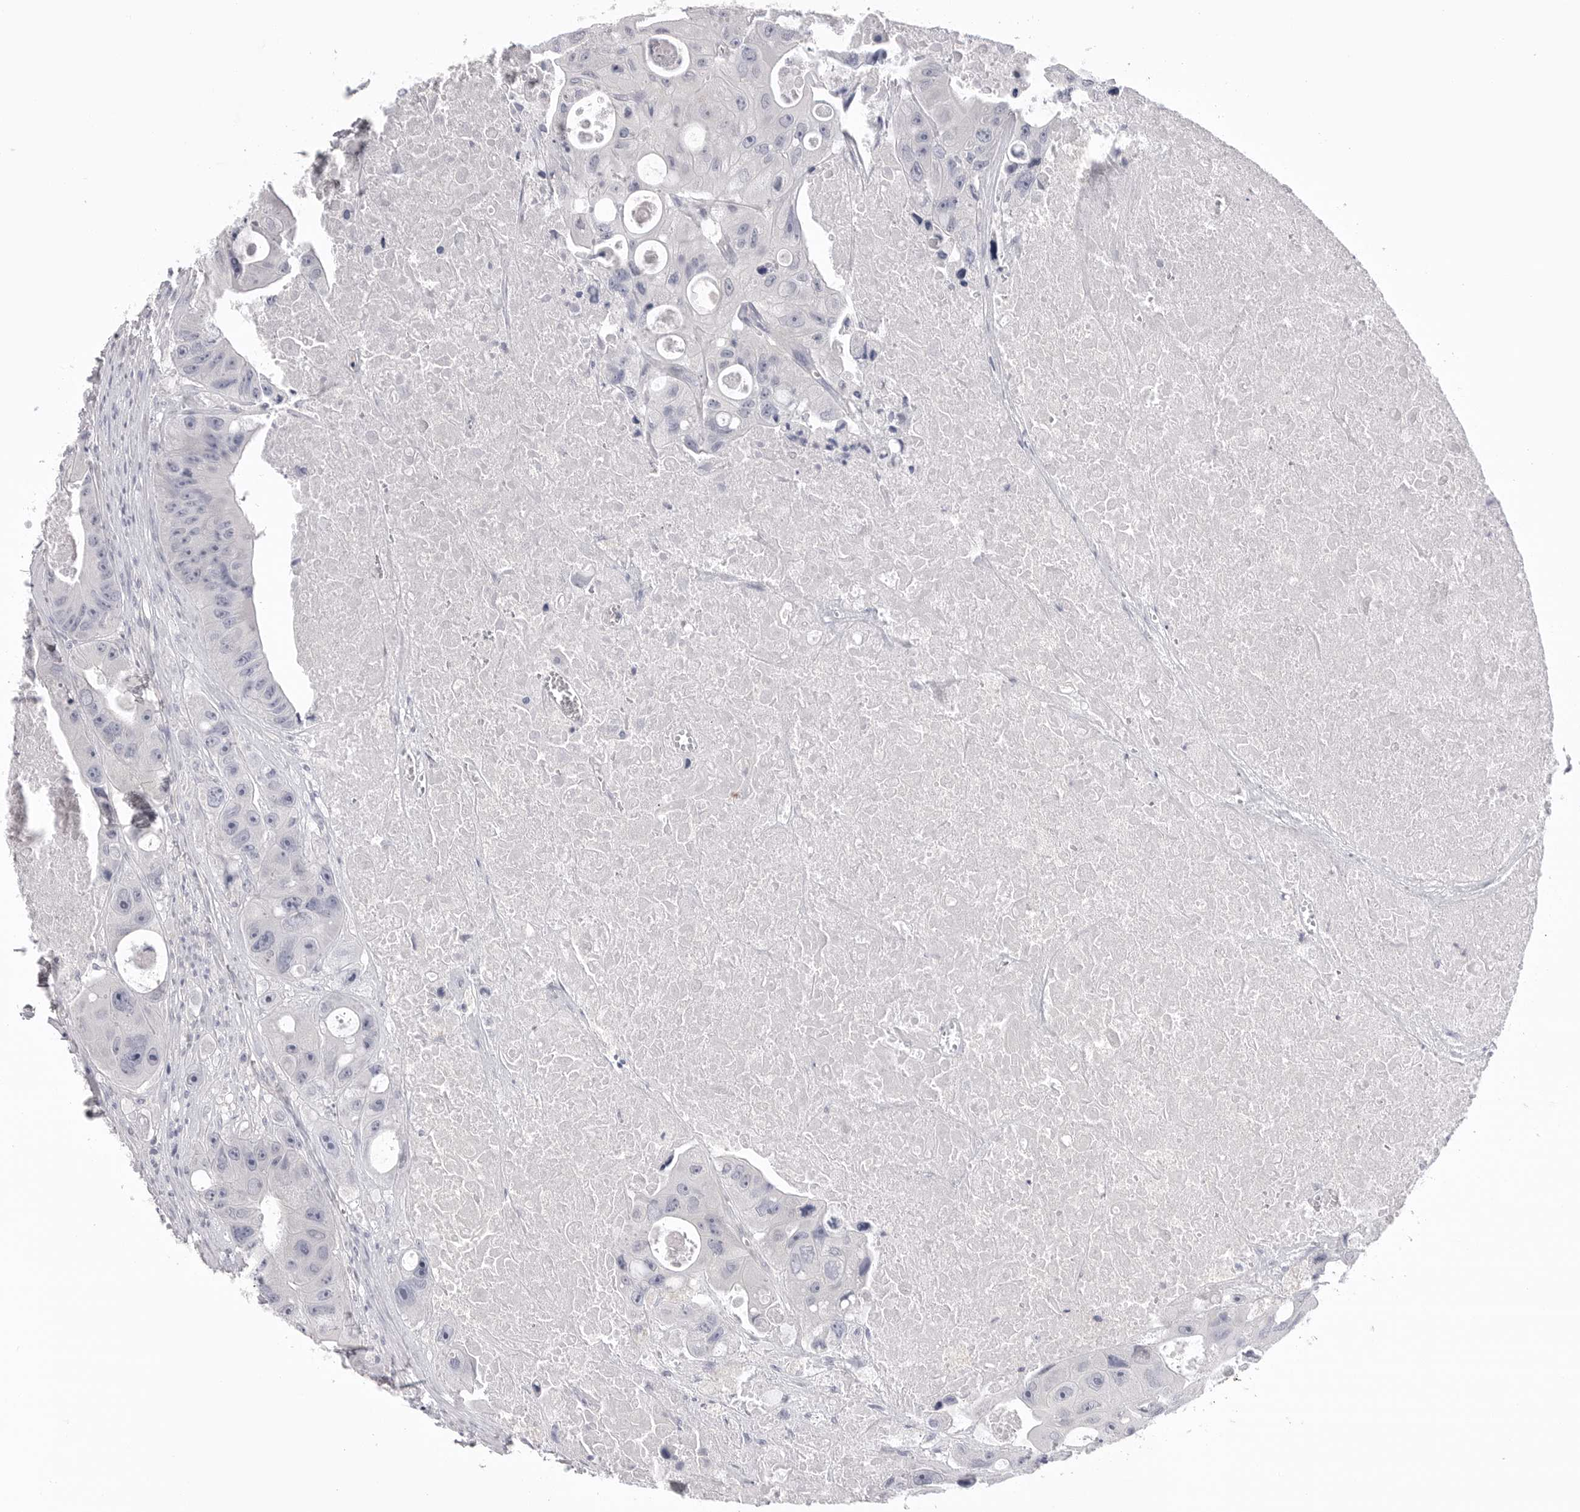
{"staining": {"intensity": "negative", "quantity": "none", "location": "none"}, "tissue": "colorectal cancer", "cell_type": "Tumor cells", "image_type": "cancer", "snomed": [{"axis": "morphology", "description": "Adenocarcinoma, NOS"}, {"axis": "topography", "description": "Colon"}], "caption": "Image shows no significant protein positivity in tumor cells of adenocarcinoma (colorectal).", "gene": "DLGAP3", "patient": {"sex": "female", "age": 46}}